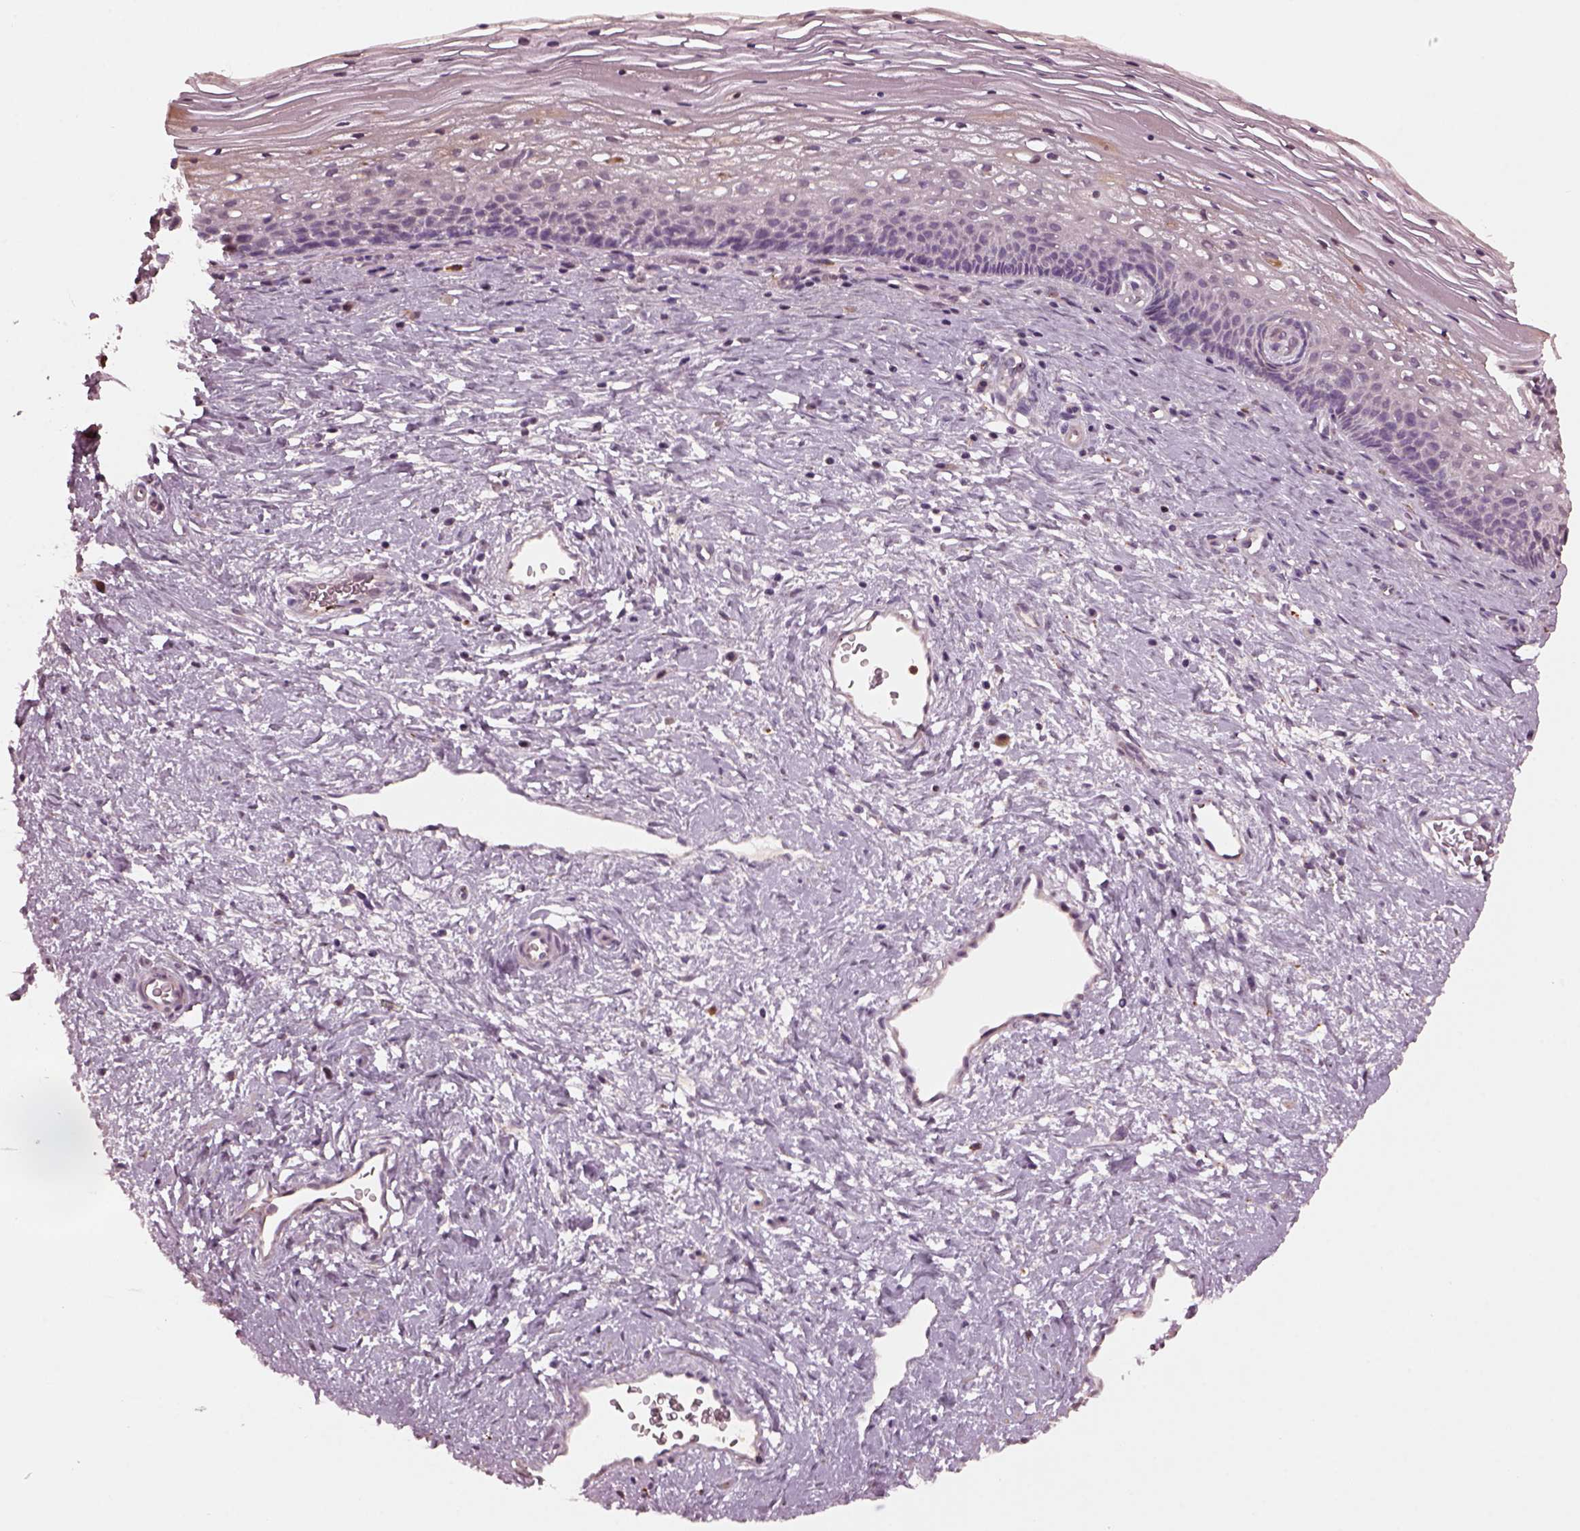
{"staining": {"intensity": "negative", "quantity": "none", "location": "none"}, "tissue": "cervix", "cell_type": "Glandular cells", "image_type": "normal", "snomed": [{"axis": "morphology", "description": "Normal tissue, NOS"}, {"axis": "topography", "description": "Cervix"}], "caption": "The IHC photomicrograph has no significant staining in glandular cells of cervix.", "gene": "RUFY3", "patient": {"sex": "female", "age": 34}}